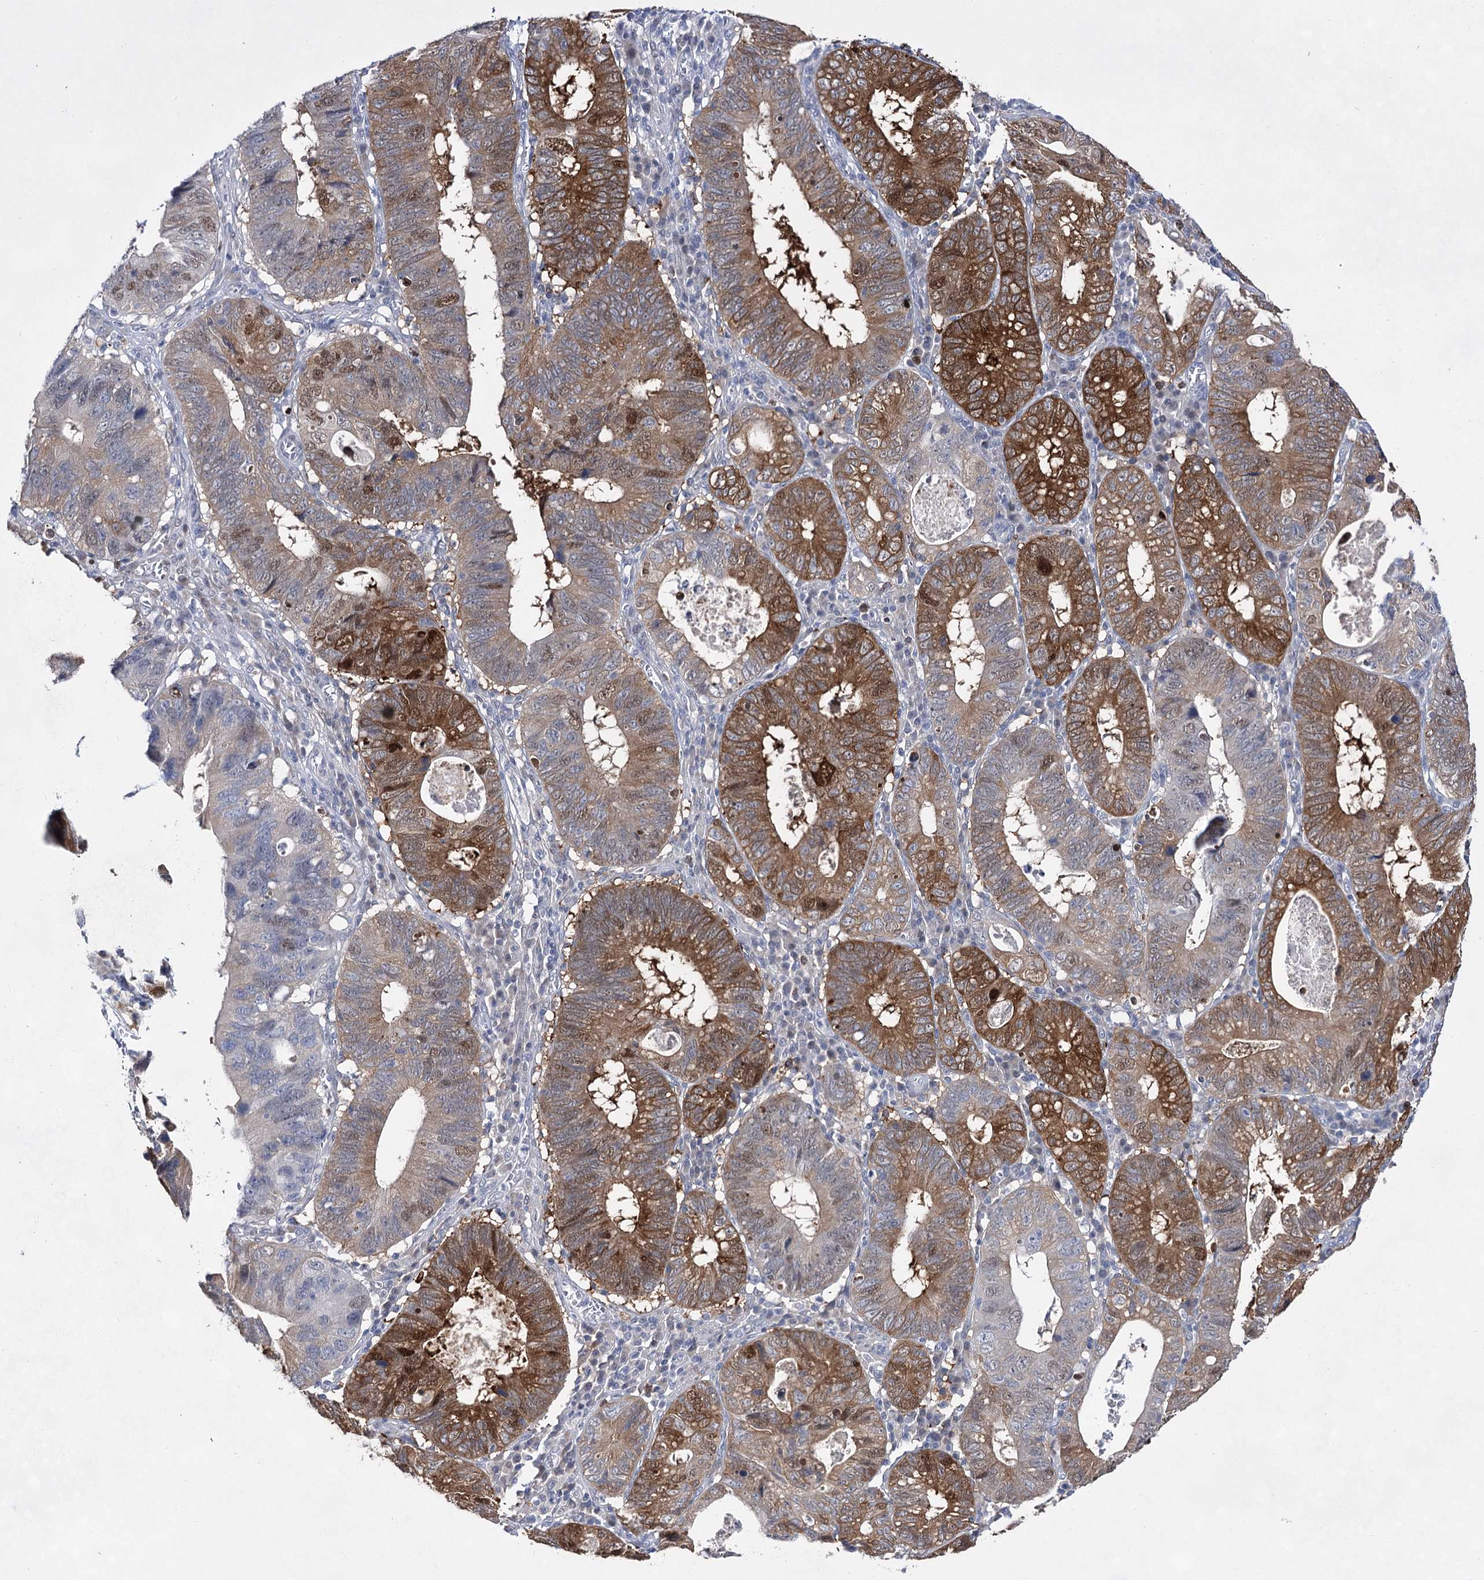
{"staining": {"intensity": "strong", "quantity": "25%-75%", "location": "cytoplasmic/membranous,nuclear"}, "tissue": "stomach cancer", "cell_type": "Tumor cells", "image_type": "cancer", "snomed": [{"axis": "morphology", "description": "Adenocarcinoma, NOS"}, {"axis": "topography", "description": "Stomach"}], "caption": "Human stomach cancer stained with a protein marker demonstrates strong staining in tumor cells.", "gene": "UGDH", "patient": {"sex": "male", "age": 59}}